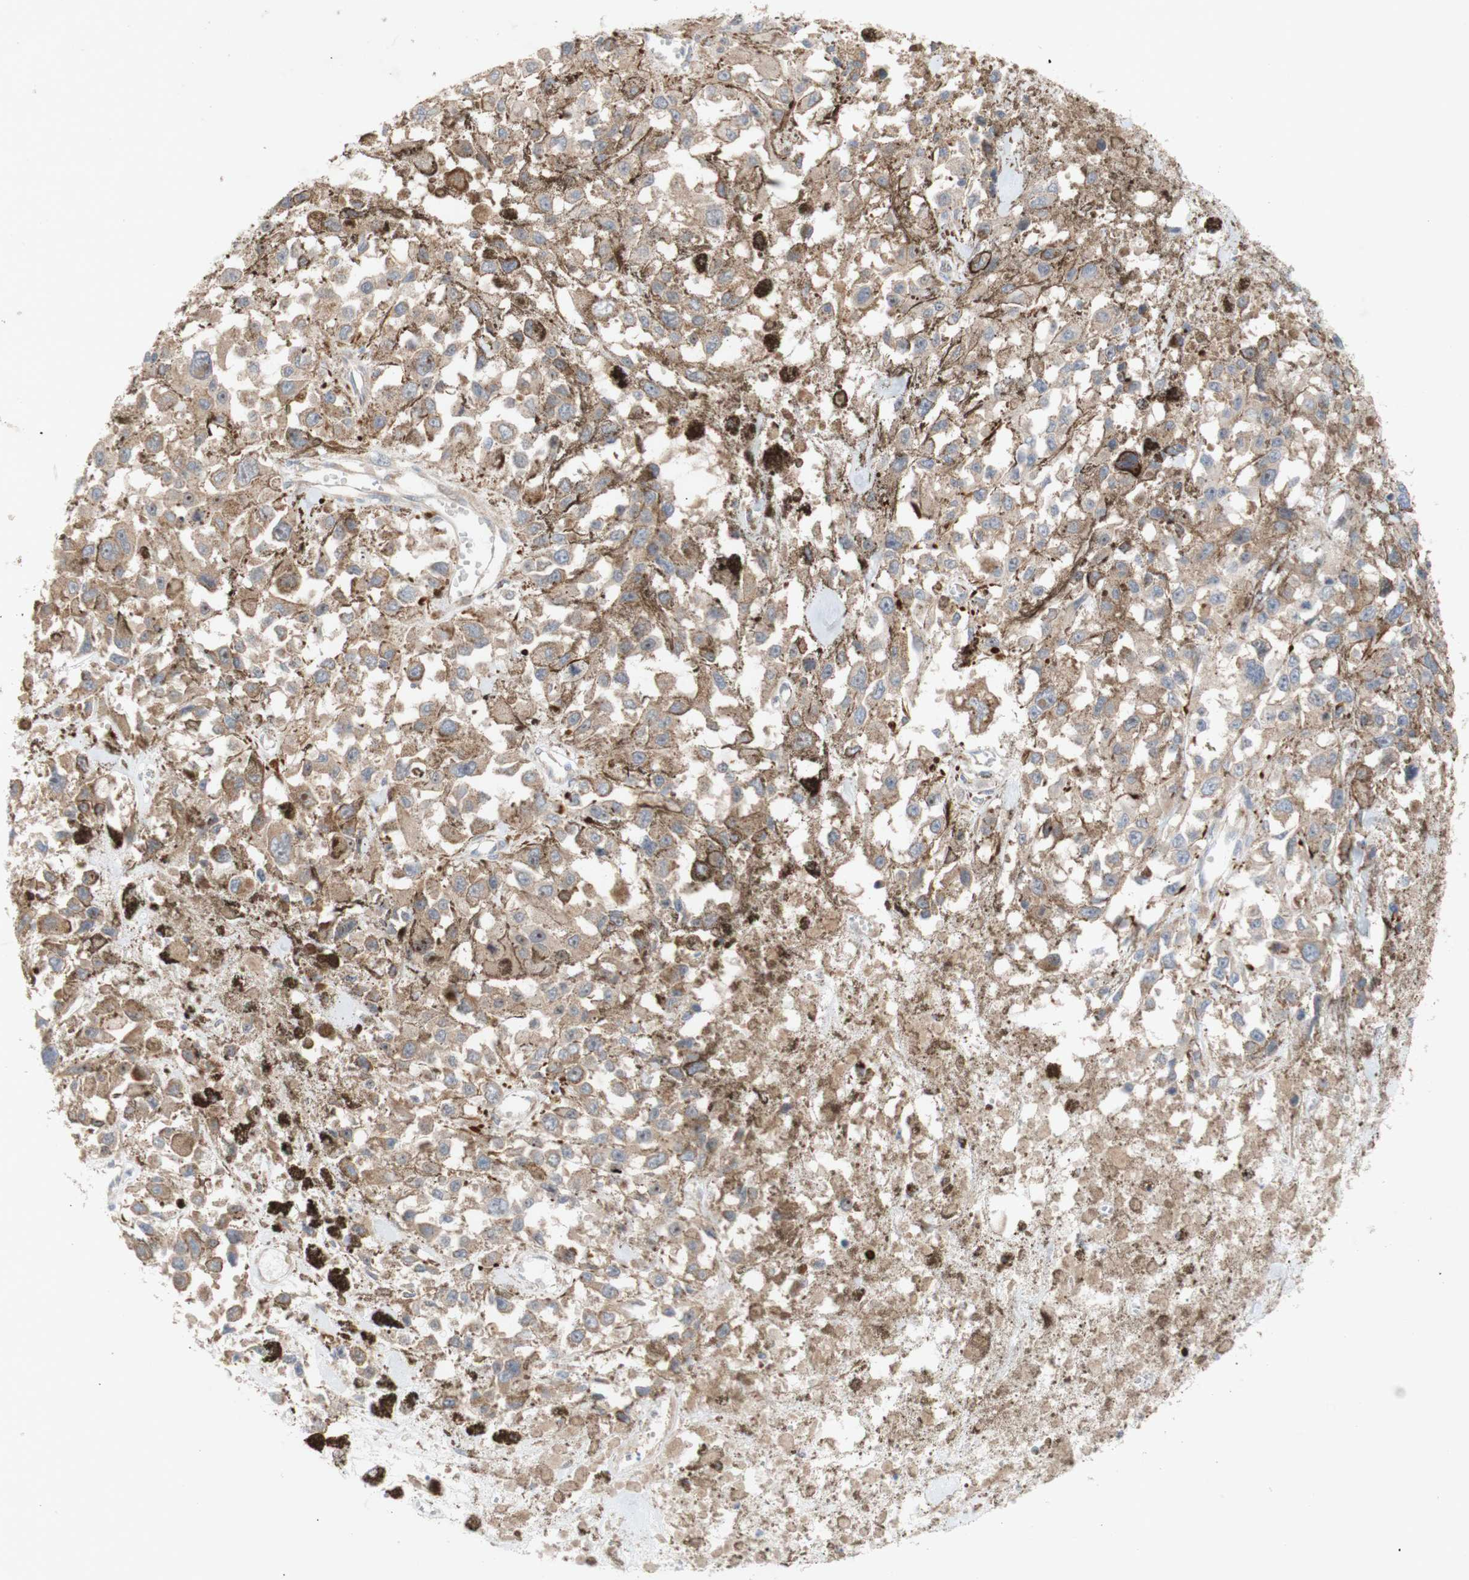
{"staining": {"intensity": "weak", "quantity": ">75%", "location": "cytoplasmic/membranous"}, "tissue": "melanoma", "cell_type": "Tumor cells", "image_type": "cancer", "snomed": [{"axis": "morphology", "description": "Malignant melanoma, Metastatic site"}, {"axis": "topography", "description": "Lymph node"}], "caption": "Immunohistochemical staining of human melanoma displays weak cytoplasmic/membranous protein positivity in approximately >75% of tumor cells.", "gene": "EIF2S3", "patient": {"sex": "male", "age": 59}}